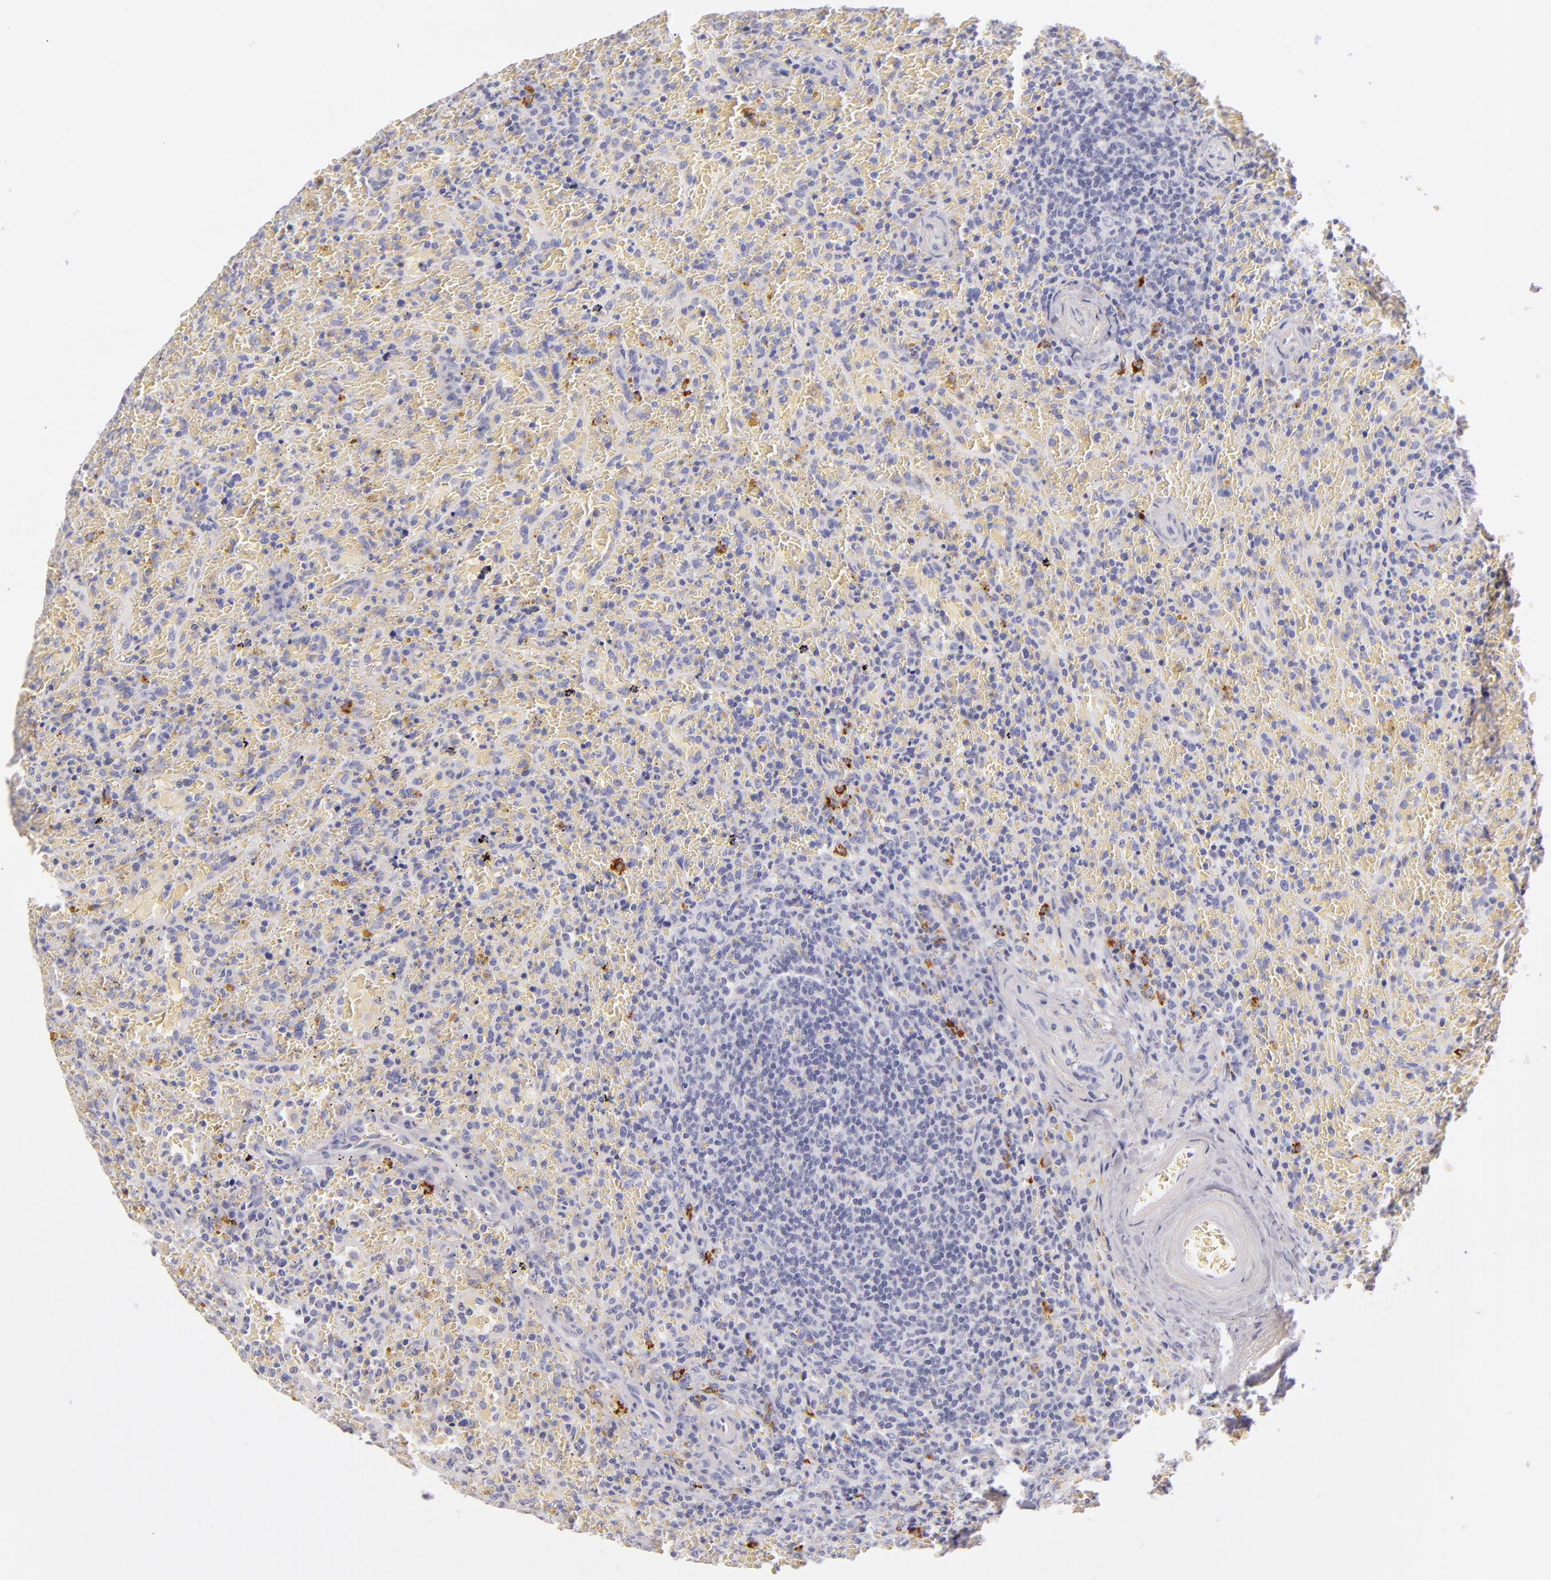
{"staining": {"intensity": "negative", "quantity": "none", "location": "none"}, "tissue": "lymphoma", "cell_type": "Tumor cells", "image_type": "cancer", "snomed": [{"axis": "morphology", "description": "Malignant lymphoma, non-Hodgkin's type, High grade"}, {"axis": "topography", "description": "Spleen"}, {"axis": "topography", "description": "Lymph node"}], "caption": "Histopathology image shows no significant protein positivity in tumor cells of malignant lymphoma, non-Hodgkin's type (high-grade).", "gene": "CD207", "patient": {"sex": "female", "age": 70}}